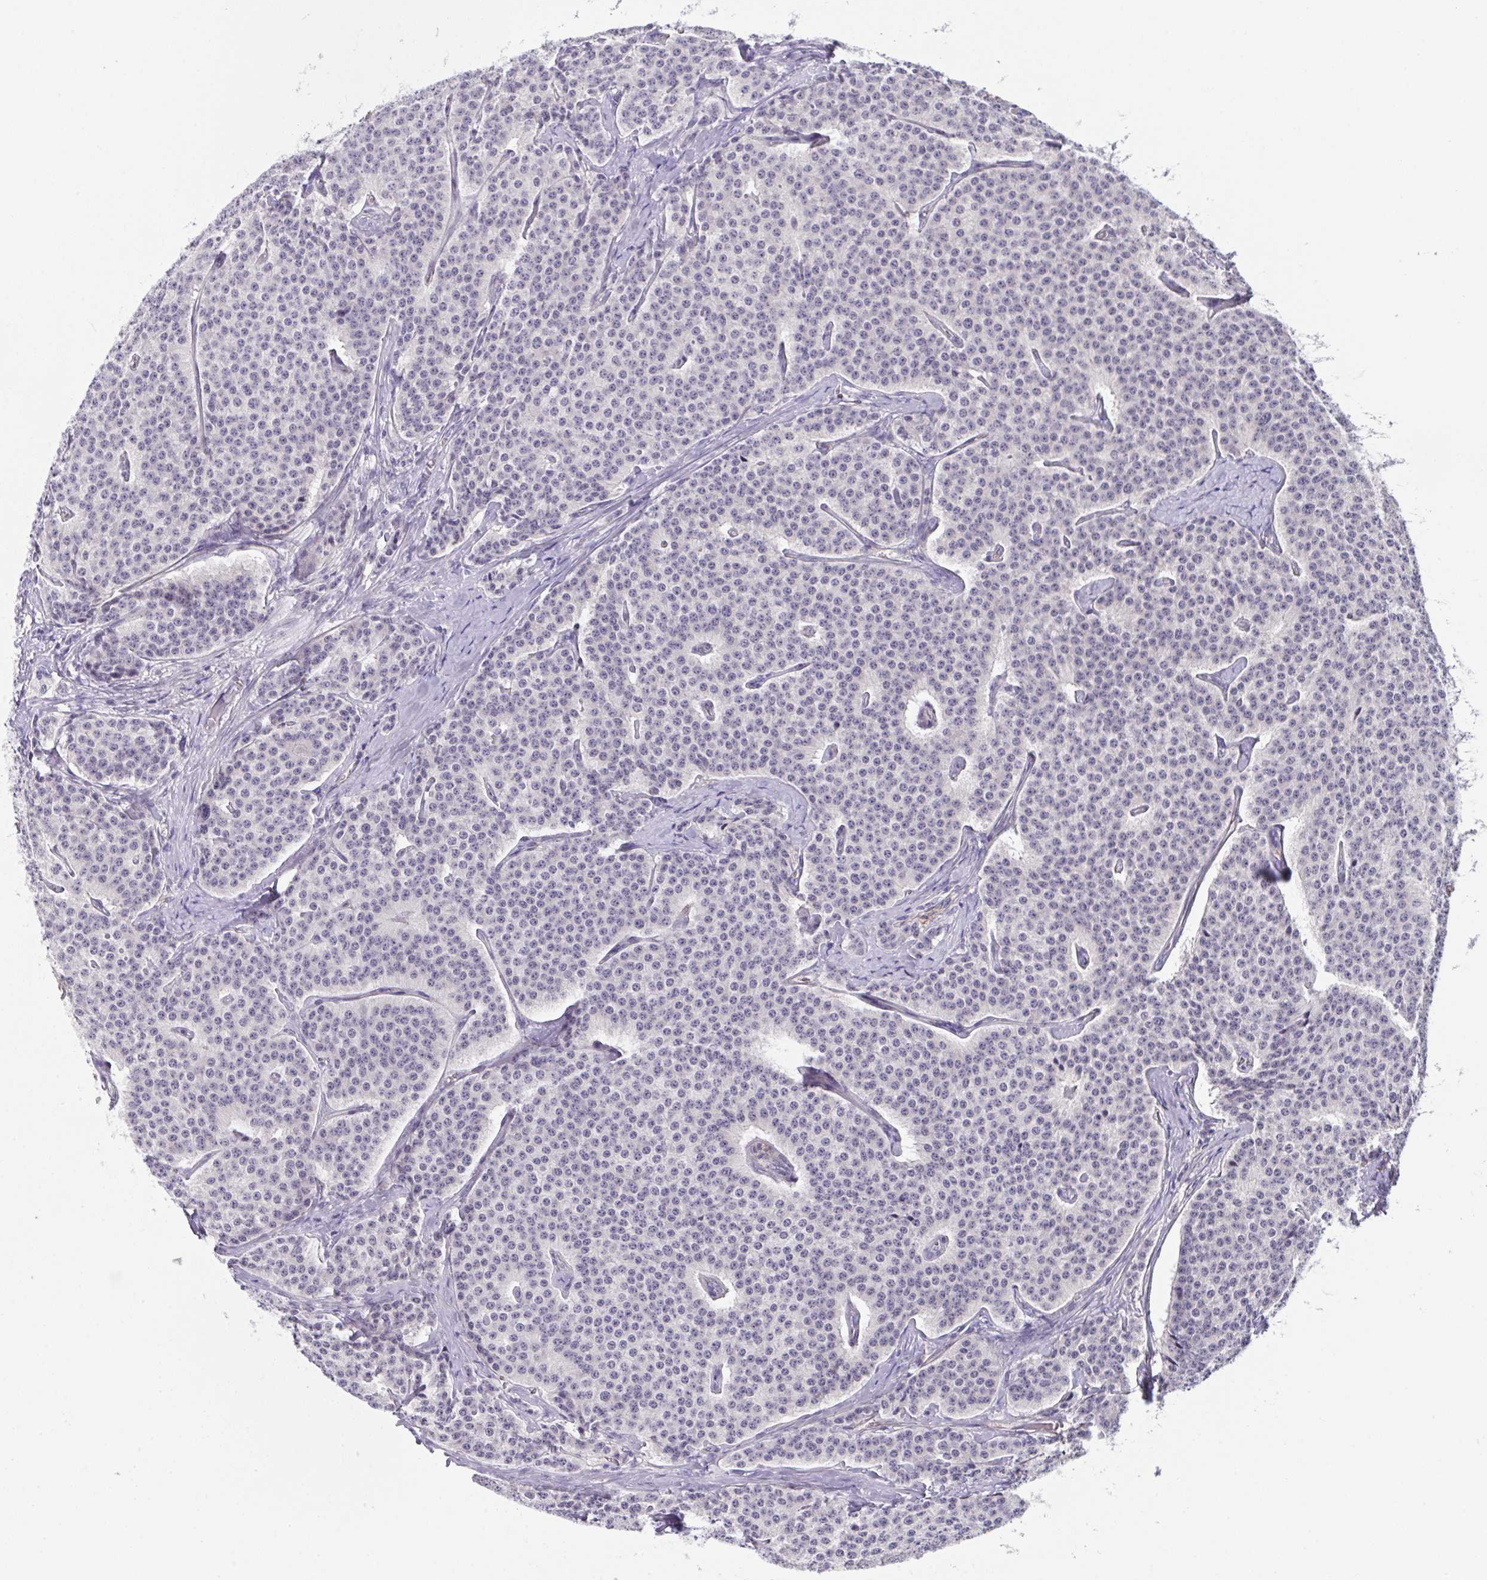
{"staining": {"intensity": "negative", "quantity": "none", "location": "none"}, "tissue": "carcinoid", "cell_type": "Tumor cells", "image_type": "cancer", "snomed": [{"axis": "morphology", "description": "Carcinoid, malignant, NOS"}, {"axis": "topography", "description": "Small intestine"}], "caption": "Tumor cells are negative for protein expression in human malignant carcinoid.", "gene": "RHOXF1", "patient": {"sex": "female", "age": 64}}